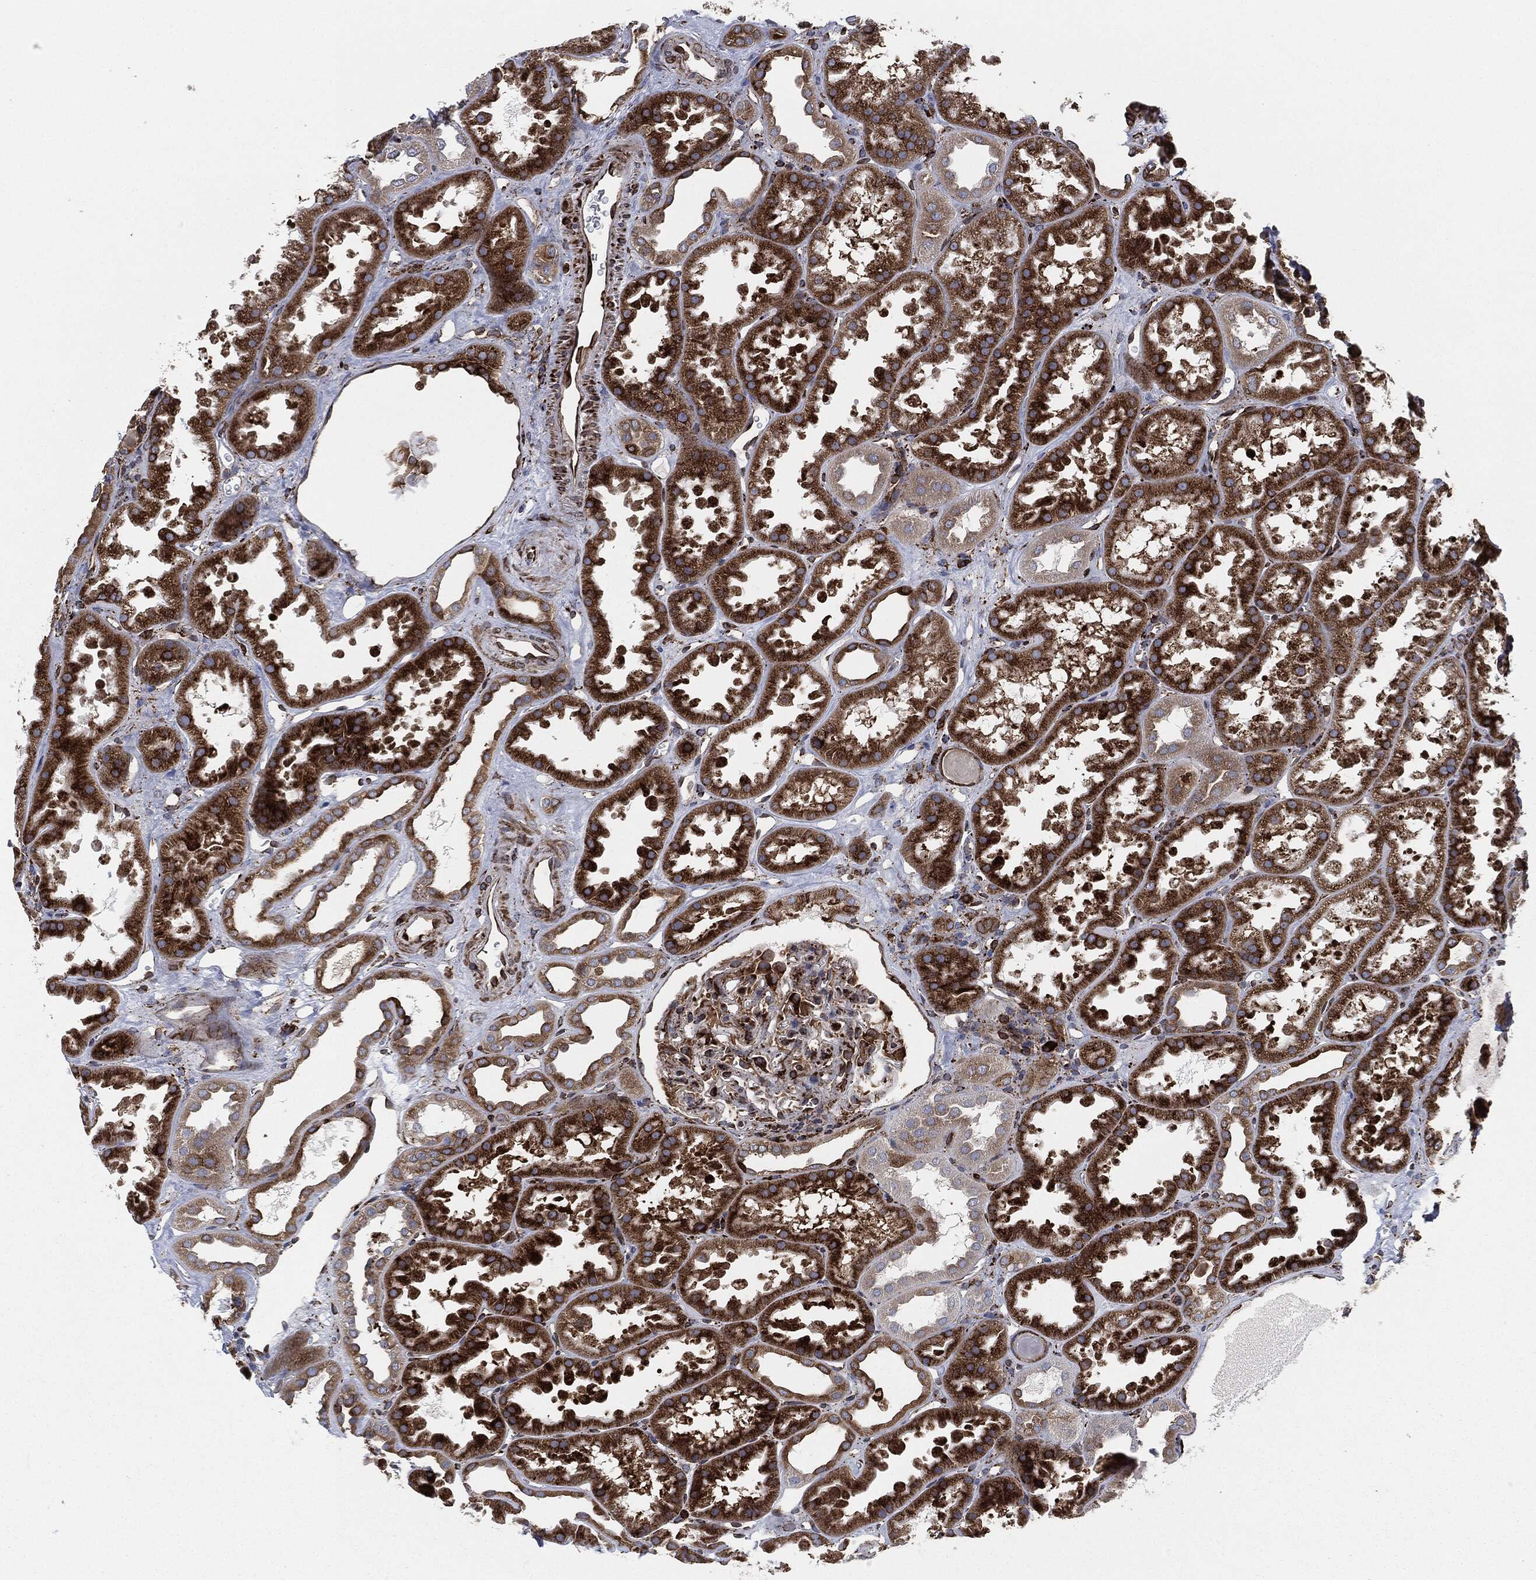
{"staining": {"intensity": "moderate", "quantity": "<25%", "location": "cytoplasmic/membranous"}, "tissue": "kidney", "cell_type": "Cells in glomeruli", "image_type": "normal", "snomed": [{"axis": "morphology", "description": "Normal tissue, NOS"}, {"axis": "topography", "description": "Kidney"}], "caption": "Immunohistochemistry (IHC) of normal human kidney shows low levels of moderate cytoplasmic/membranous positivity in approximately <25% of cells in glomeruli.", "gene": "CALR", "patient": {"sex": "male", "age": 61}}